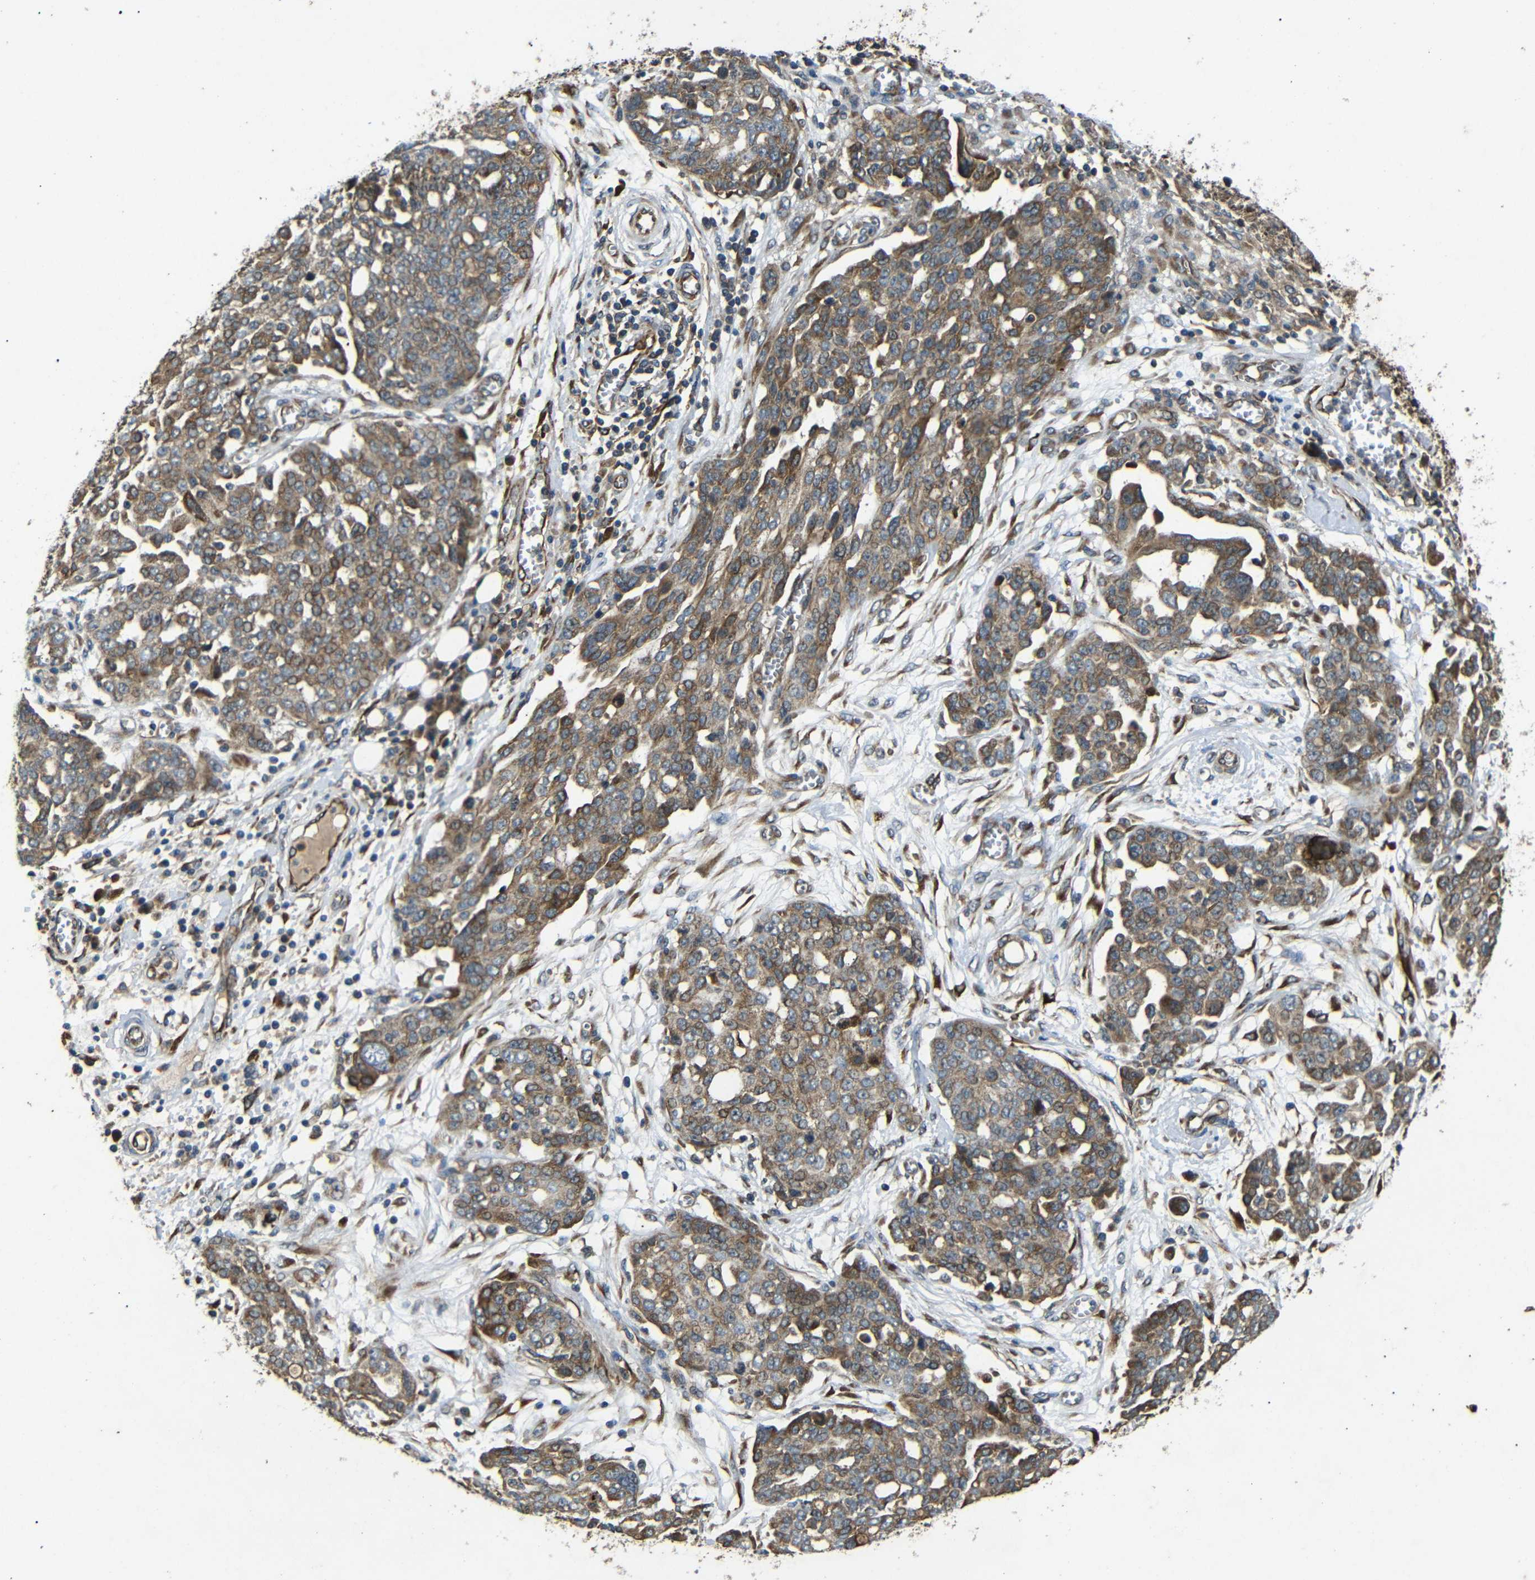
{"staining": {"intensity": "moderate", "quantity": ">75%", "location": "cytoplasmic/membranous"}, "tissue": "ovarian cancer", "cell_type": "Tumor cells", "image_type": "cancer", "snomed": [{"axis": "morphology", "description": "Cystadenocarcinoma, serous, NOS"}, {"axis": "topography", "description": "Soft tissue"}, {"axis": "topography", "description": "Ovary"}], "caption": "Ovarian serous cystadenocarcinoma stained with immunohistochemistry exhibits moderate cytoplasmic/membranous expression in about >75% of tumor cells. (brown staining indicates protein expression, while blue staining denotes nuclei).", "gene": "TRPC1", "patient": {"sex": "female", "age": 57}}